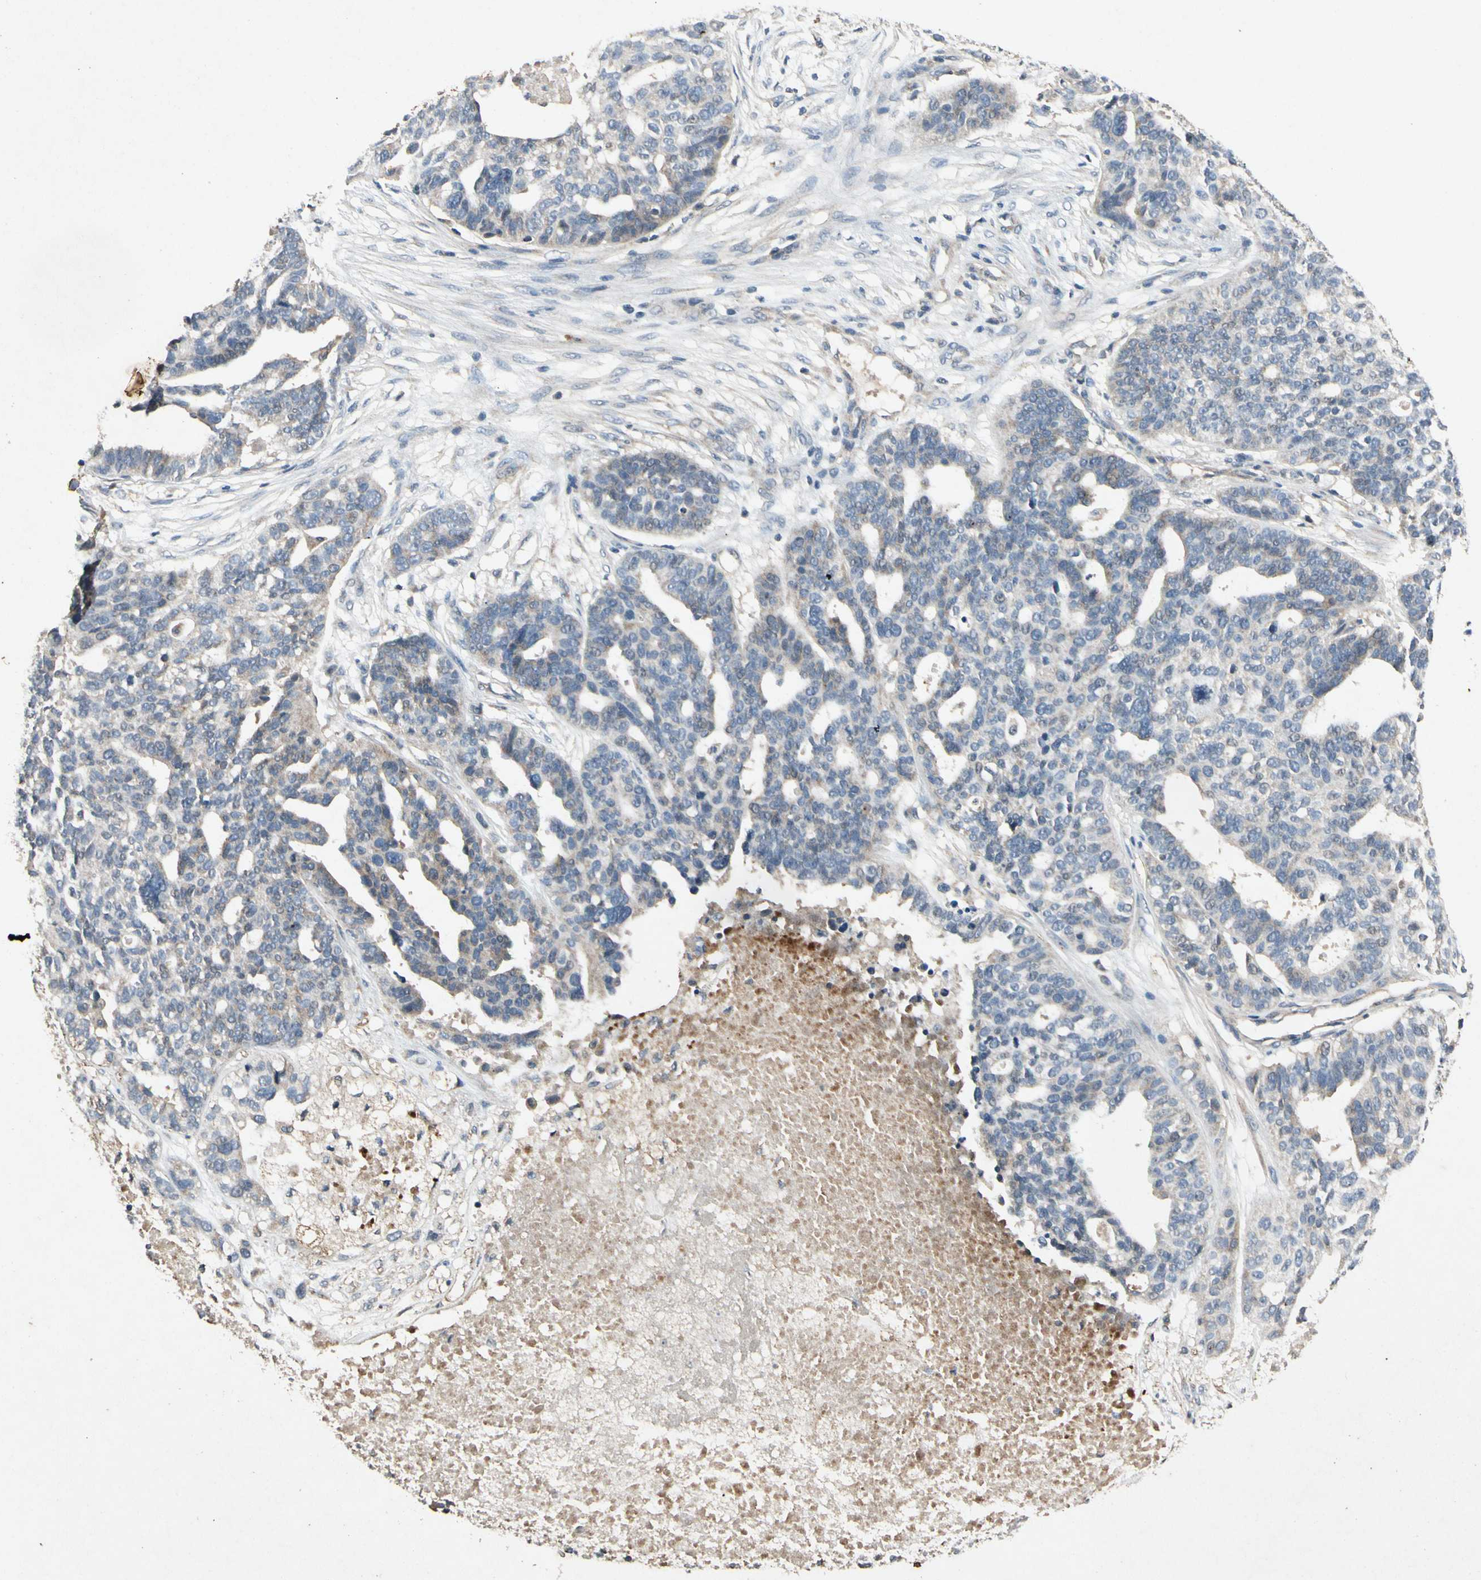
{"staining": {"intensity": "weak", "quantity": "<25%", "location": "cytoplasmic/membranous"}, "tissue": "ovarian cancer", "cell_type": "Tumor cells", "image_type": "cancer", "snomed": [{"axis": "morphology", "description": "Cystadenocarcinoma, serous, NOS"}, {"axis": "topography", "description": "Ovary"}], "caption": "Ovarian serous cystadenocarcinoma was stained to show a protein in brown. There is no significant staining in tumor cells. (Stains: DAB IHC with hematoxylin counter stain, Microscopy: brightfield microscopy at high magnification).", "gene": "GPLD1", "patient": {"sex": "female", "age": 59}}